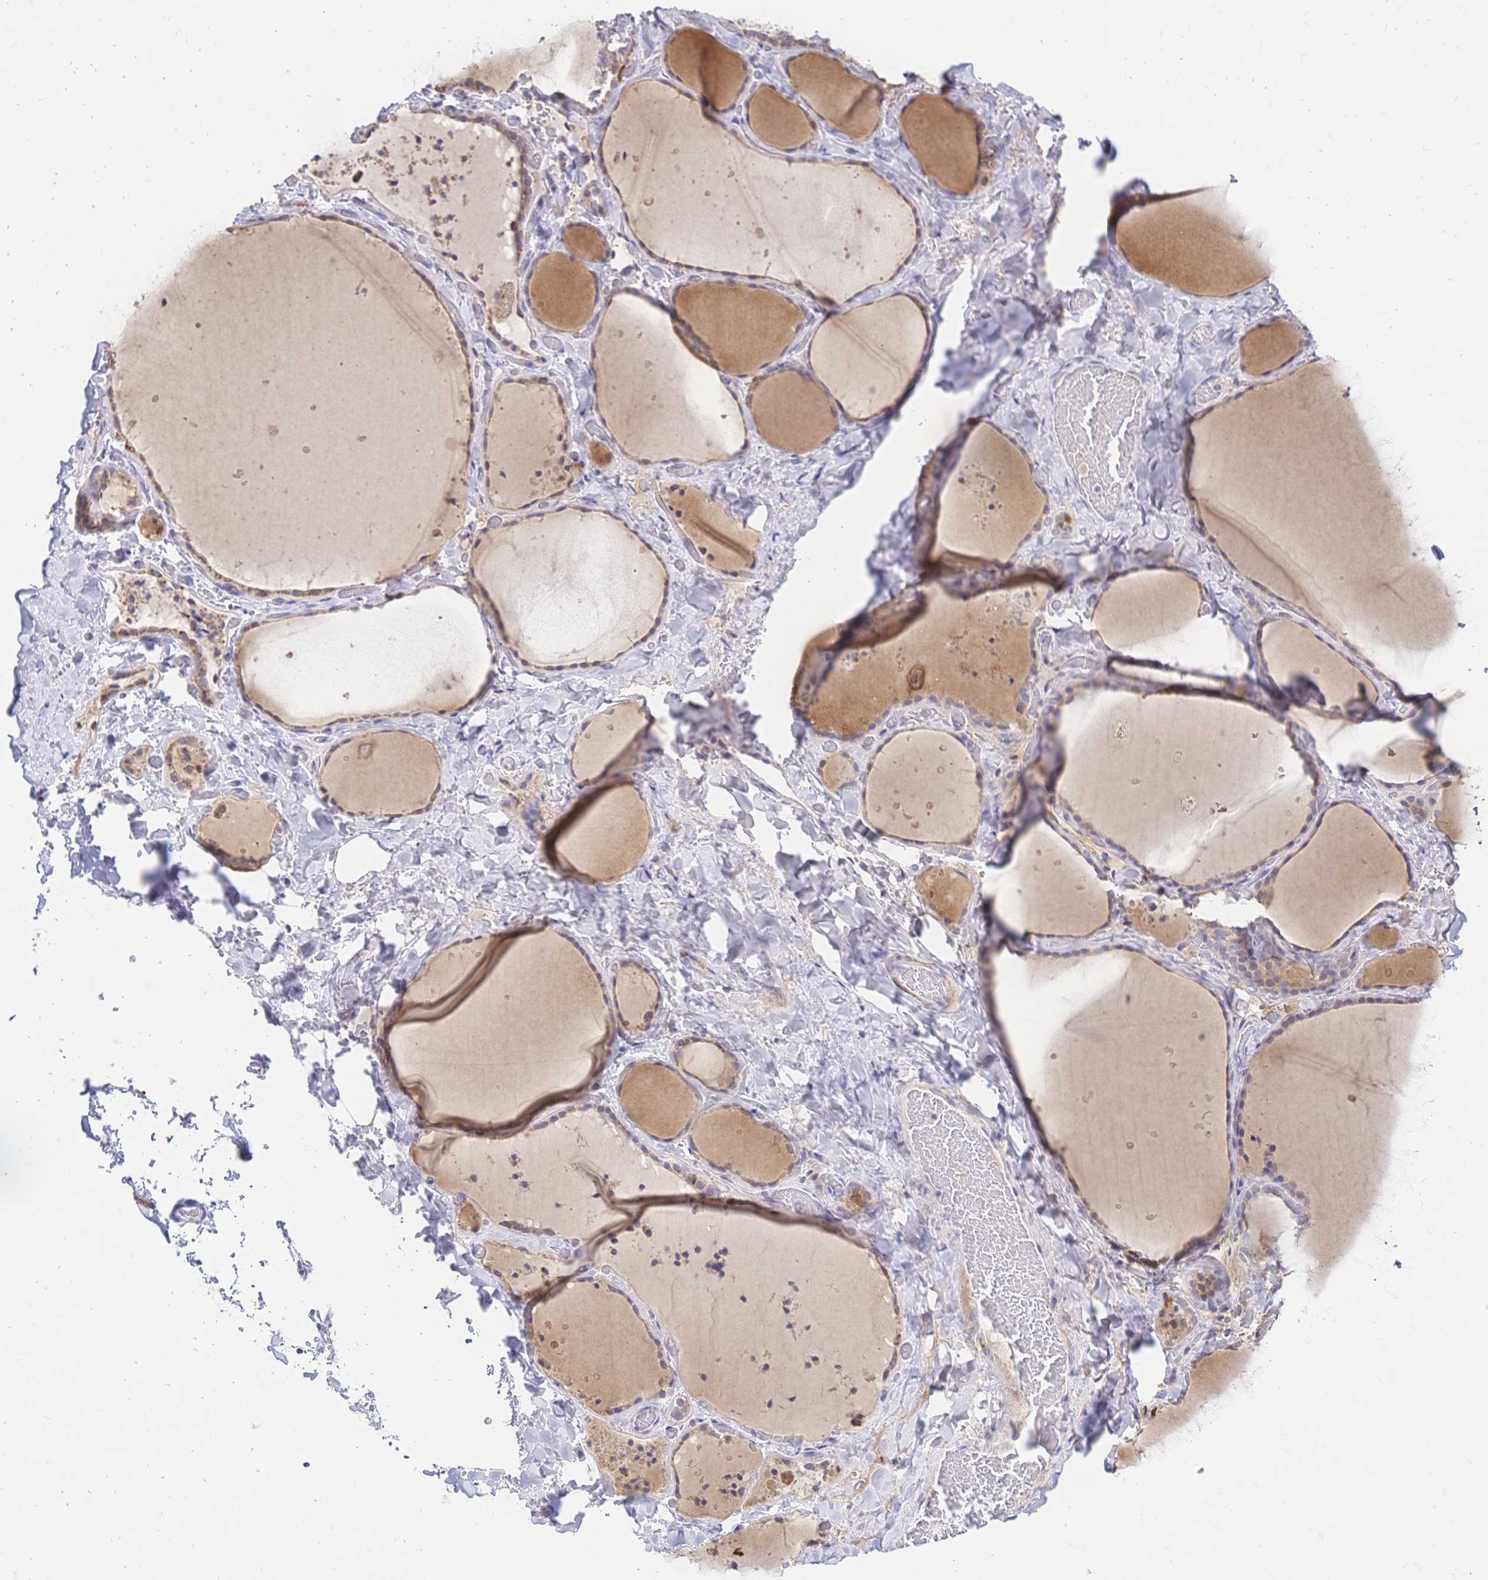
{"staining": {"intensity": "weak", "quantity": "25%-75%", "location": "cytoplasmic/membranous"}, "tissue": "thyroid gland", "cell_type": "Glandular cells", "image_type": "normal", "snomed": [{"axis": "morphology", "description": "Normal tissue, NOS"}, {"axis": "topography", "description": "Thyroid gland"}], "caption": "Immunohistochemistry (IHC) histopathology image of normal human thyroid gland stained for a protein (brown), which demonstrates low levels of weak cytoplasmic/membranous expression in about 25%-75% of glandular cells.", "gene": "CLEC18A", "patient": {"sex": "female", "age": 36}}